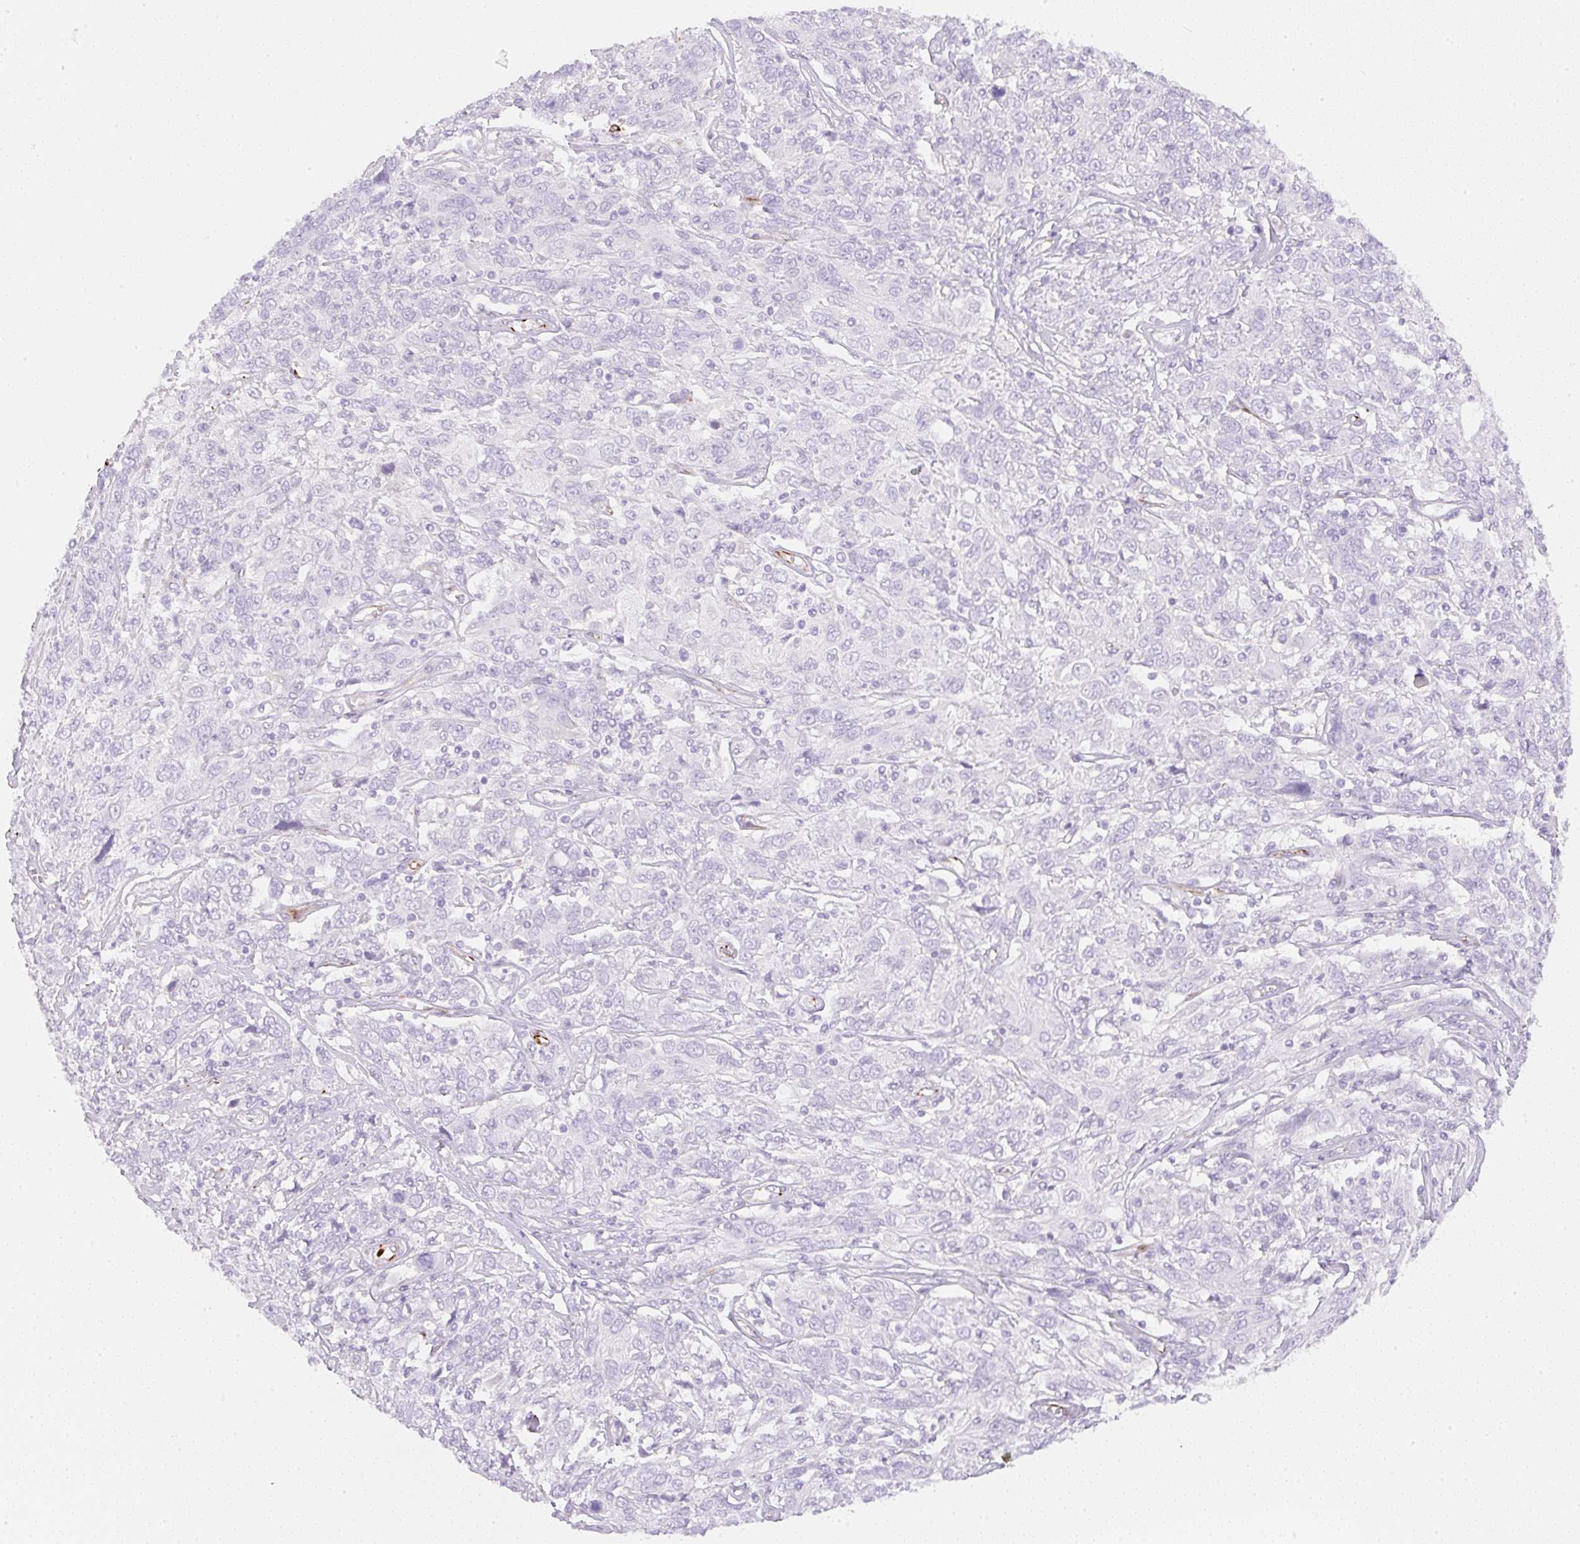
{"staining": {"intensity": "negative", "quantity": "none", "location": "none"}, "tissue": "cervical cancer", "cell_type": "Tumor cells", "image_type": "cancer", "snomed": [{"axis": "morphology", "description": "Squamous cell carcinoma, NOS"}, {"axis": "topography", "description": "Cervix"}], "caption": "Immunohistochemistry of human cervical cancer exhibits no expression in tumor cells.", "gene": "ZNF689", "patient": {"sex": "female", "age": 46}}